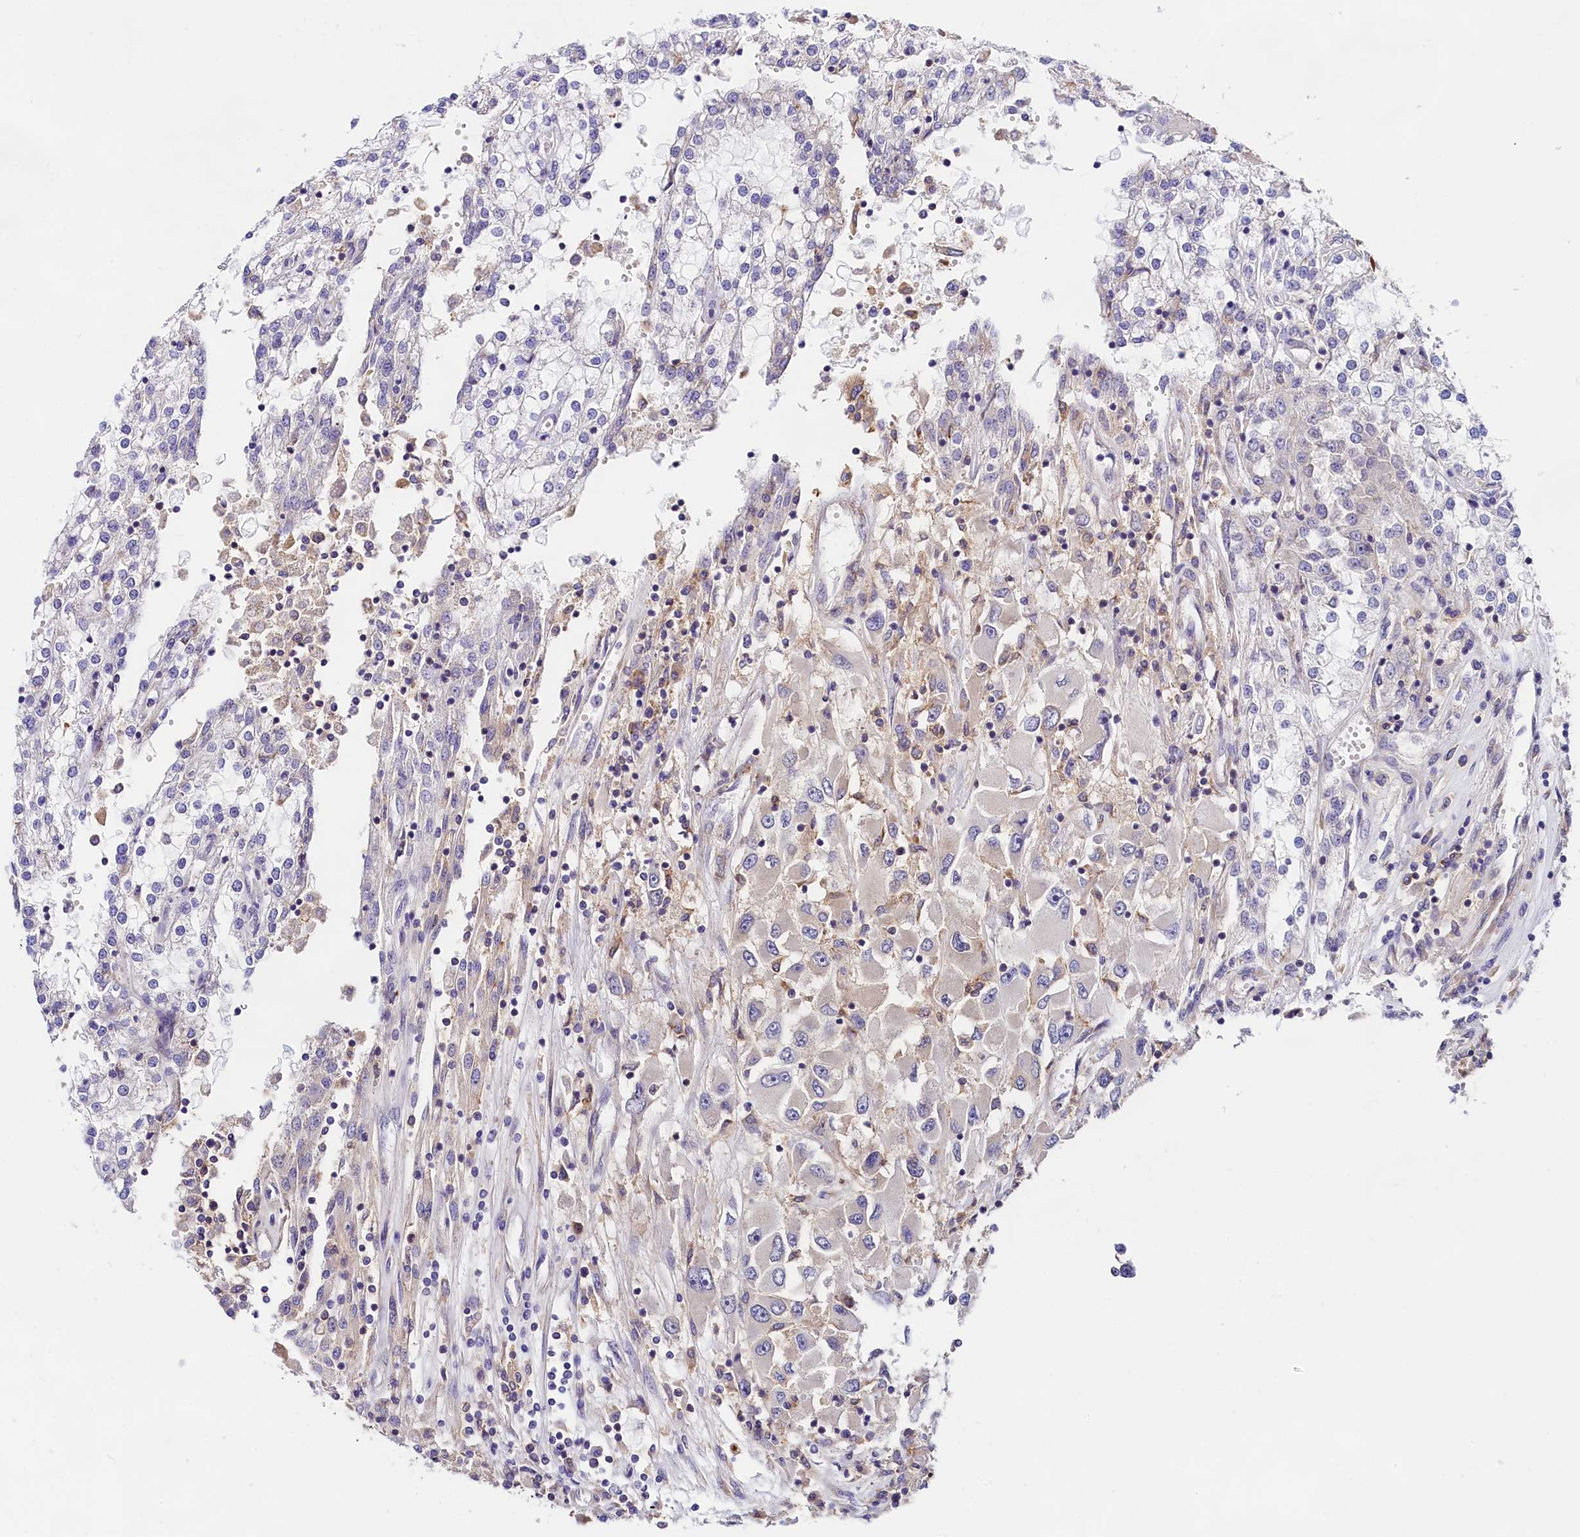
{"staining": {"intensity": "negative", "quantity": "none", "location": "none"}, "tissue": "renal cancer", "cell_type": "Tumor cells", "image_type": "cancer", "snomed": [{"axis": "morphology", "description": "Adenocarcinoma, NOS"}, {"axis": "topography", "description": "Kidney"}], "caption": "Immunohistochemical staining of adenocarcinoma (renal) shows no significant expression in tumor cells.", "gene": "OAS3", "patient": {"sex": "female", "age": 52}}